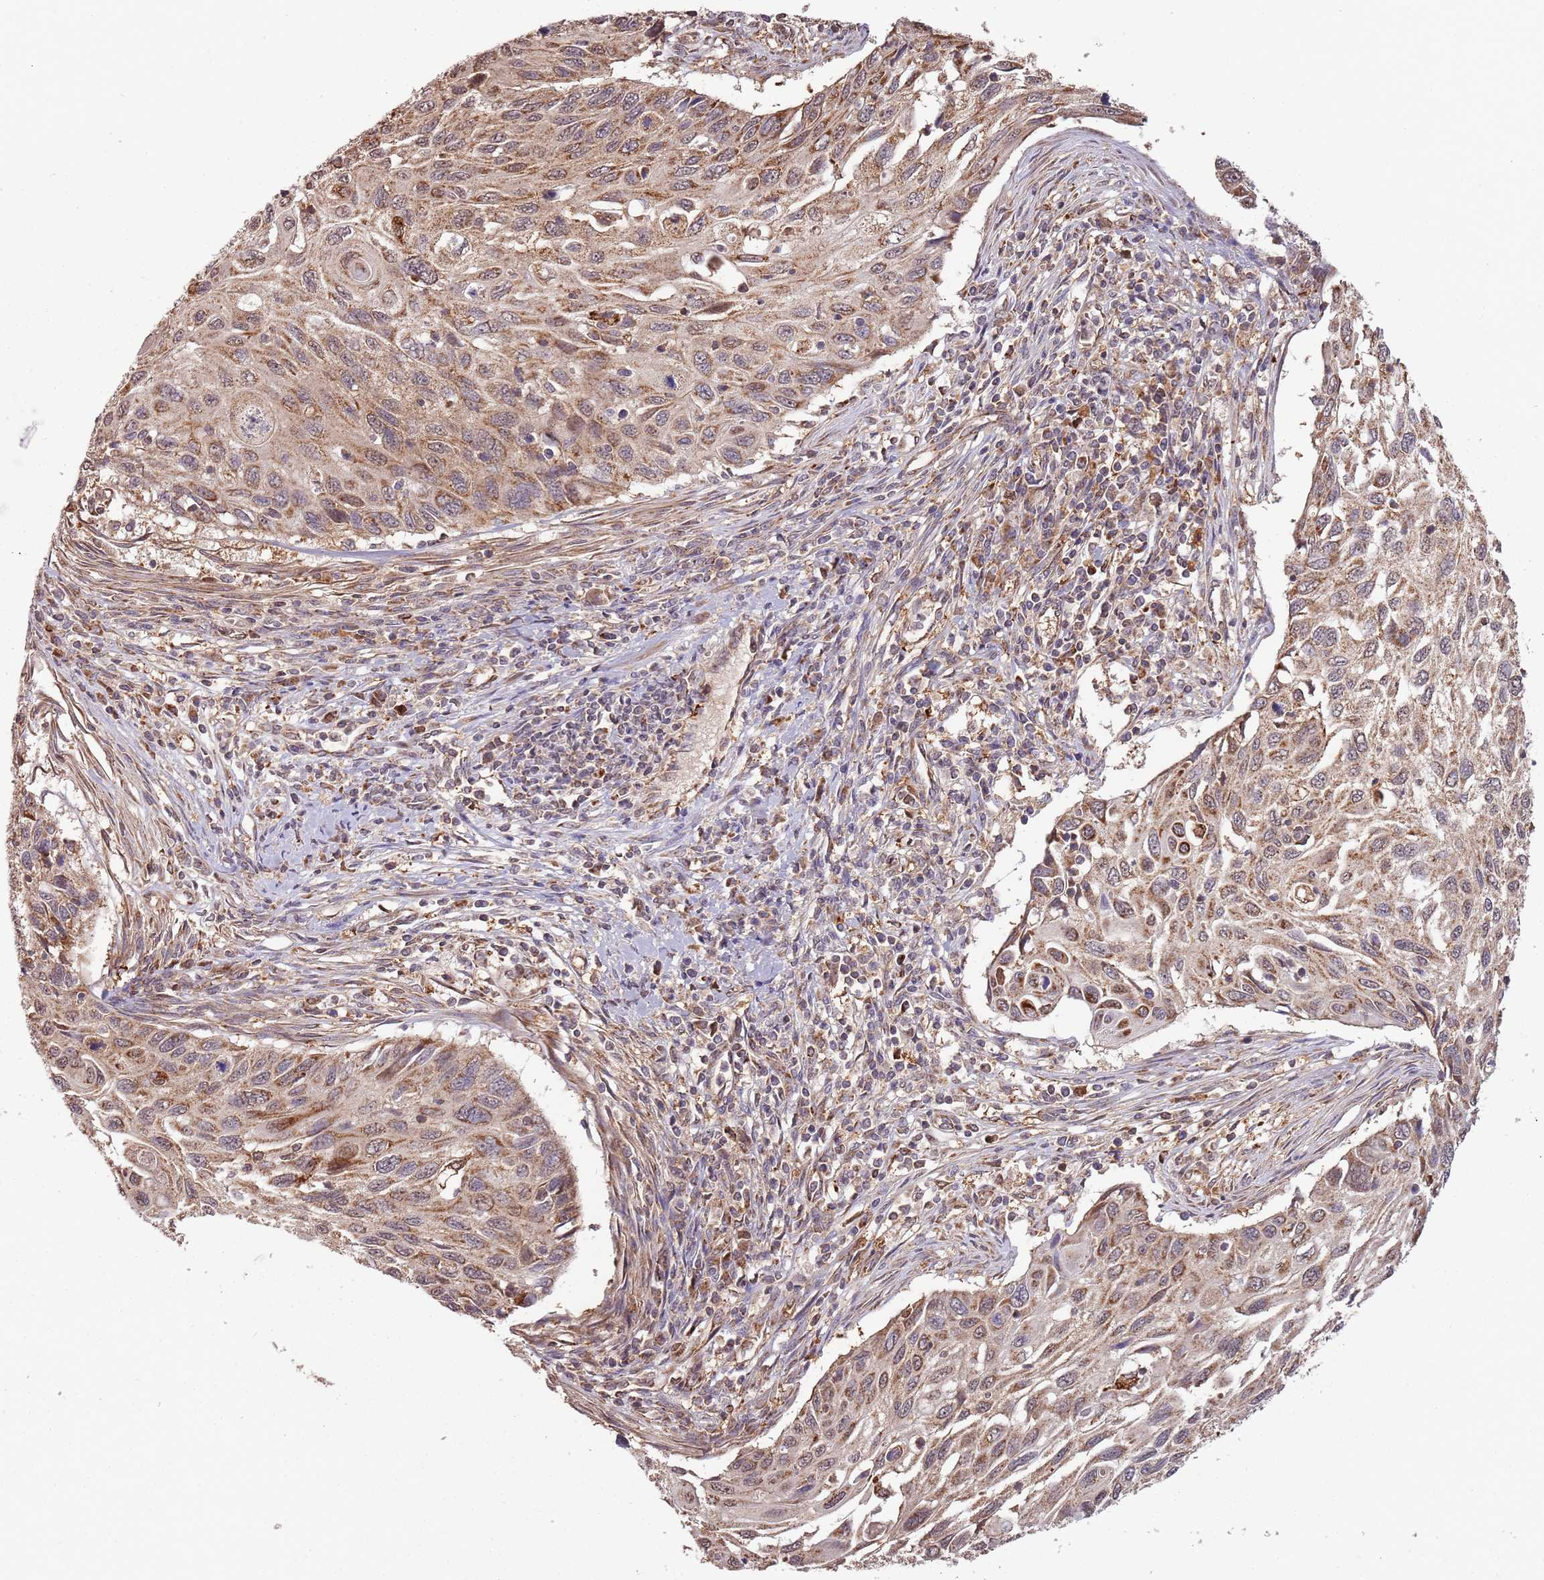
{"staining": {"intensity": "moderate", "quantity": ">75%", "location": "cytoplasmic/membranous,nuclear"}, "tissue": "cervical cancer", "cell_type": "Tumor cells", "image_type": "cancer", "snomed": [{"axis": "morphology", "description": "Squamous cell carcinoma, NOS"}, {"axis": "topography", "description": "Cervix"}], "caption": "The photomicrograph demonstrates staining of cervical squamous cell carcinoma, revealing moderate cytoplasmic/membranous and nuclear protein staining (brown color) within tumor cells. Ihc stains the protein of interest in brown and the nuclei are stained blue.", "gene": "IL17RD", "patient": {"sex": "female", "age": 70}}